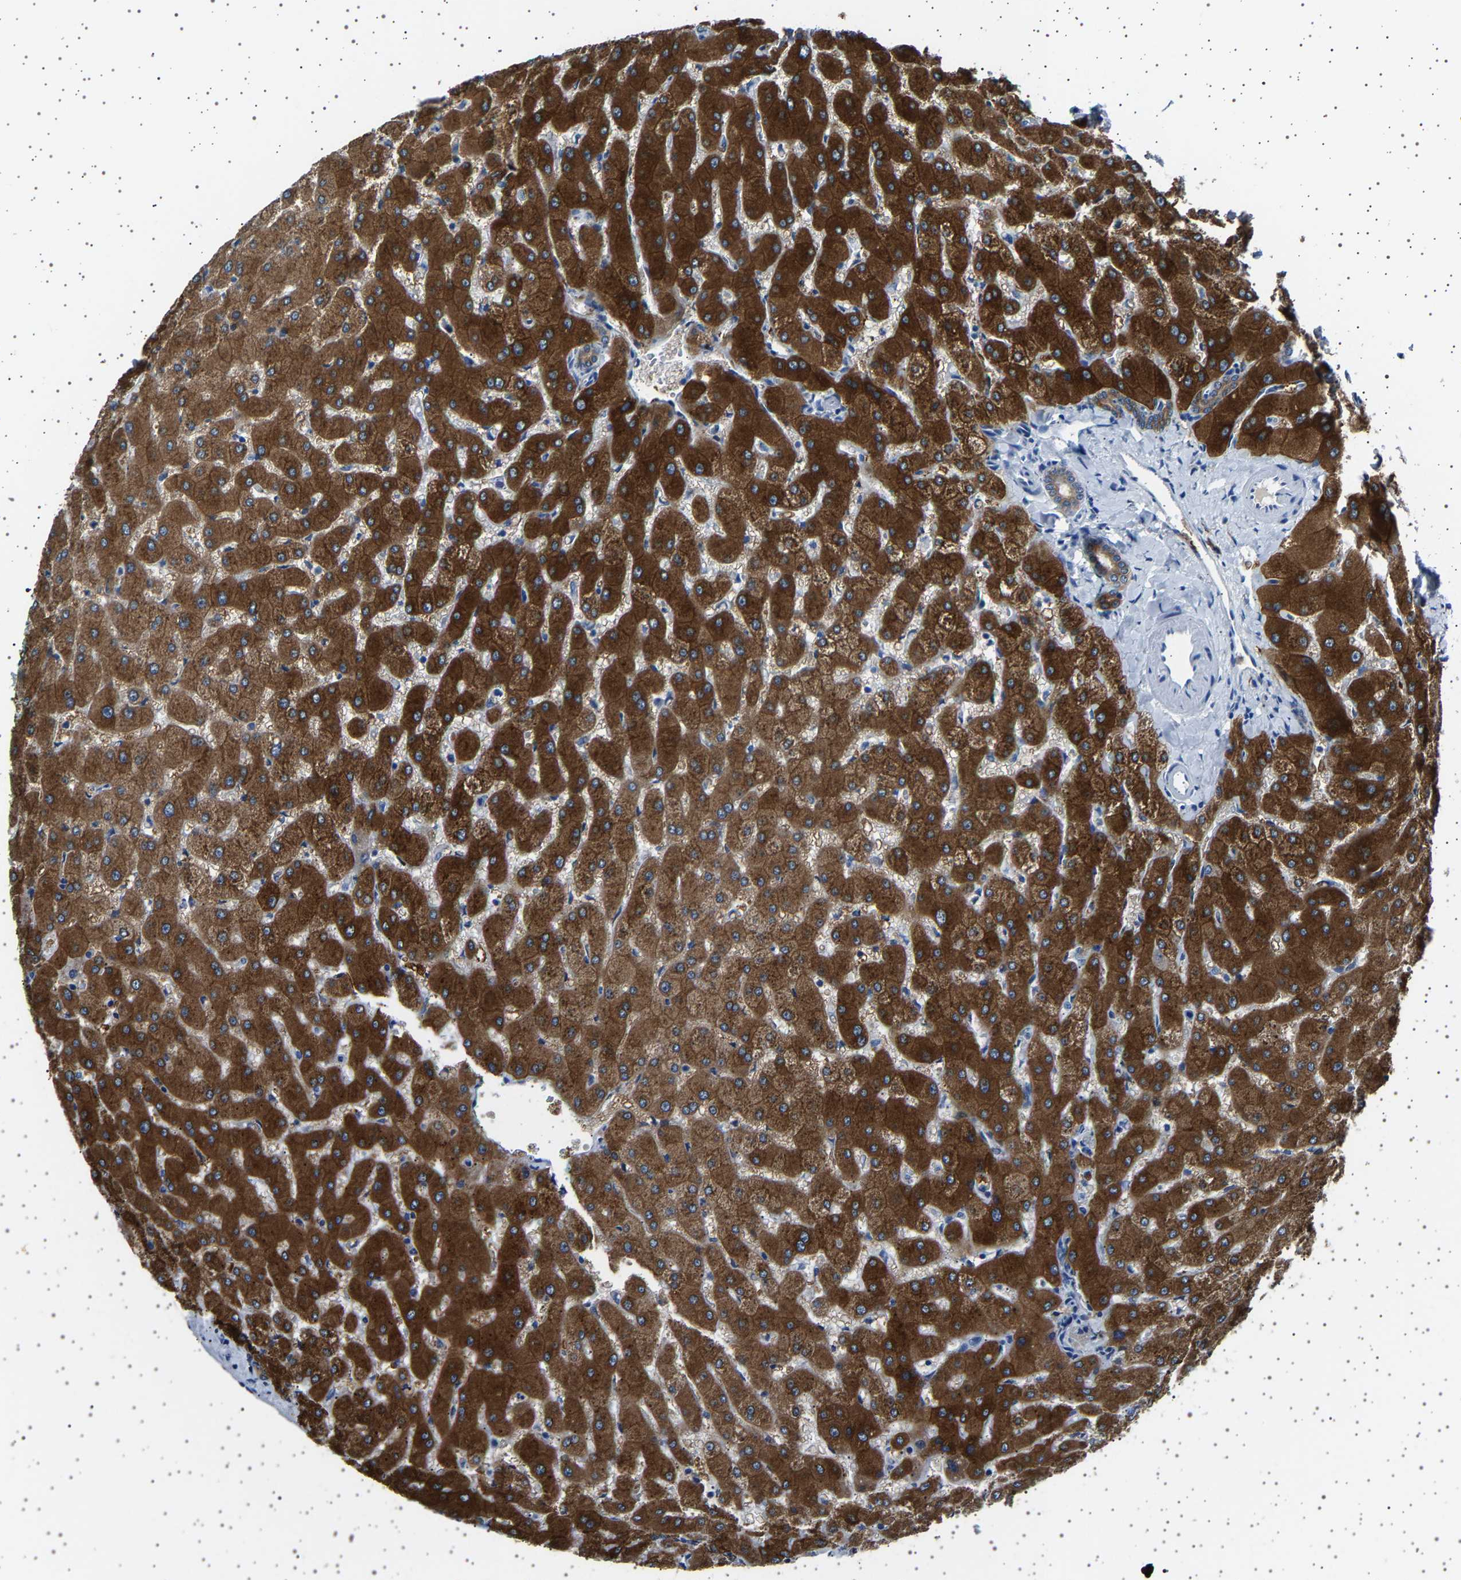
{"staining": {"intensity": "moderate", "quantity": ">75%", "location": "cytoplasmic/membranous"}, "tissue": "liver", "cell_type": "Cholangiocytes", "image_type": "normal", "snomed": [{"axis": "morphology", "description": "Normal tissue, NOS"}, {"axis": "topography", "description": "Liver"}], "caption": "Liver stained with DAB (3,3'-diaminobenzidine) immunohistochemistry (IHC) reveals medium levels of moderate cytoplasmic/membranous positivity in about >75% of cholangiocytes.", "gene": "FTCD", "patient": {"sex": "female", "age": 63}}